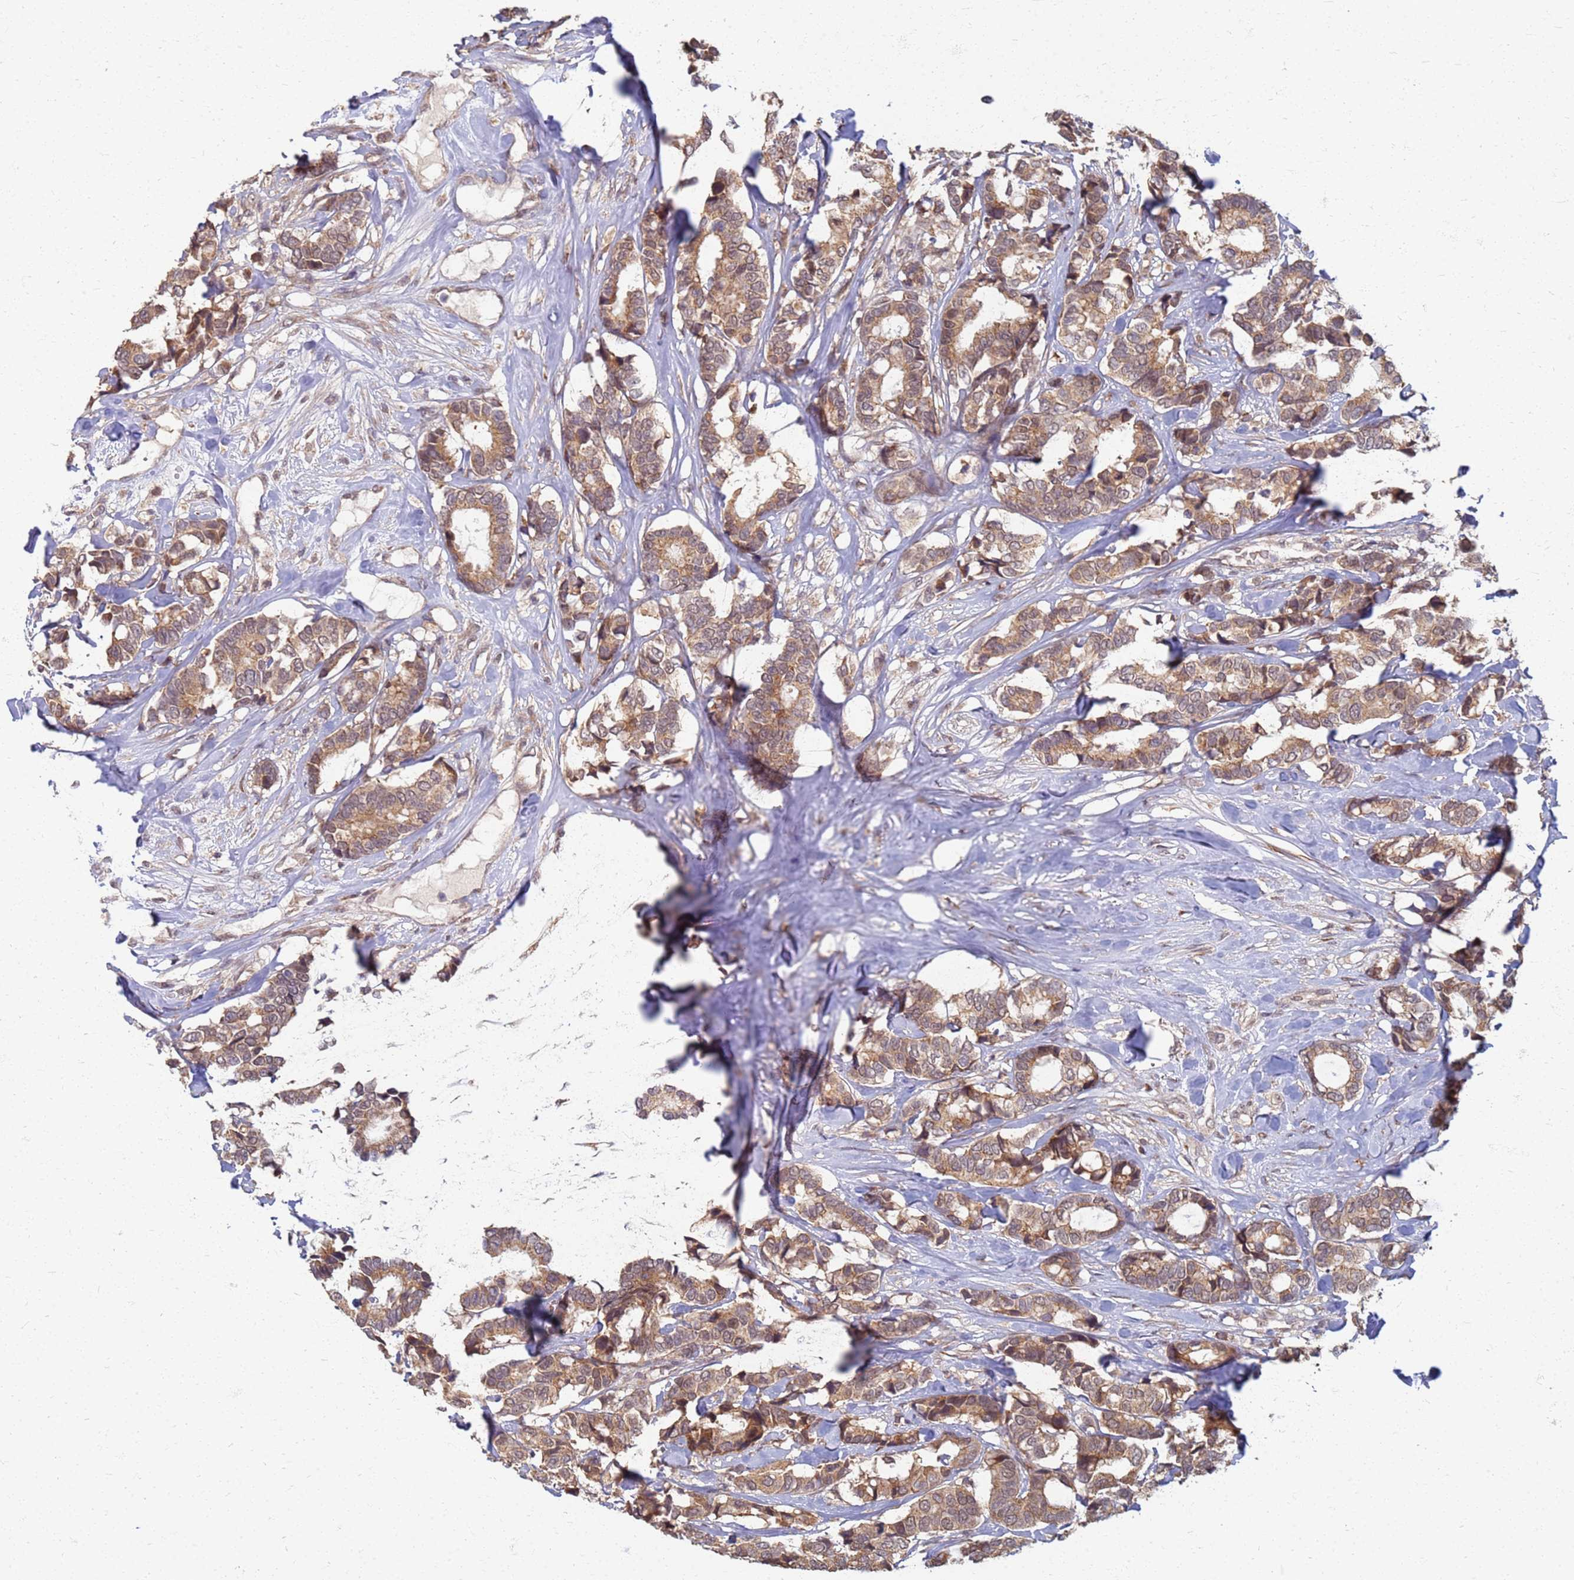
{"staining": {"intensity": "moderate", "quantity": ">75%", "location": "cytoplasmic/membranous"}, "tissue": "breast cancer", "cell_type": "Tumor cells", "image_type": "cancer", "snomed": [{"axis": "morphology", "description": "Normal tissue, NOS"}, {"axis": "morphology", "description": "Duct carcinoma"}, {"axis": "topography", "description": "Breast"}], "caption": "Breast intraductal carcinoma was stained to show a protein in brown. There is medium levels of moderate cytoplasmic/membranous staining in approximately >75% of tumor cells. The staining was performed using DAB (3,3'-diaminobenzidine) to visualize the protein expression in brown, while the nuclei were stained in blue with hematoxylin (Magnification: 20x).", "gene": "ITGB4", "patient": {"sex": "female", "age": 87}}